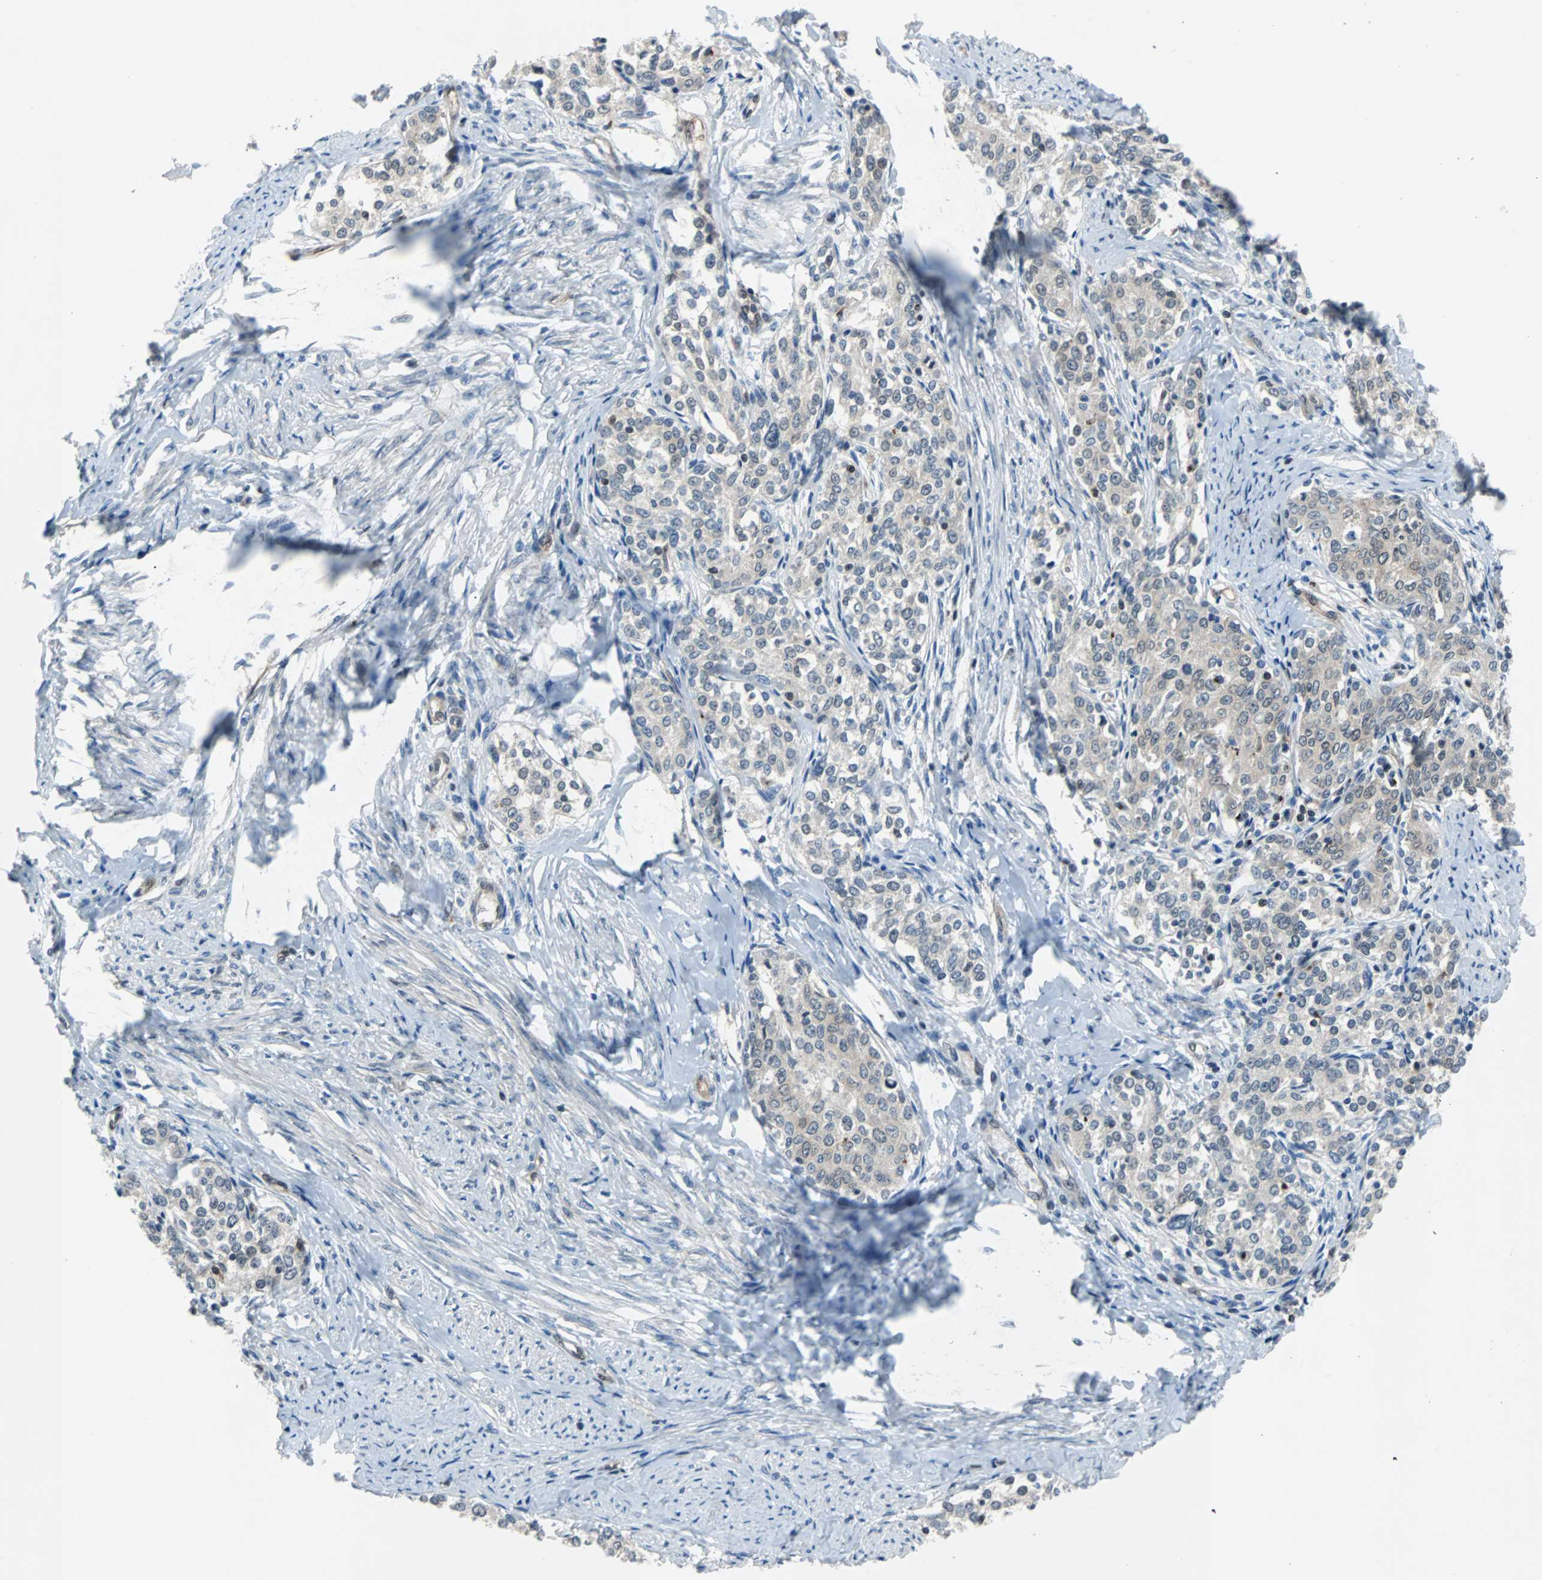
{"staining": {"intensity": "weak", "quantity": "<25%", "location": "cytoplasmic/membranous,nuclear"}, "tissue": "cervical cancer", "cell_type": "Tumor cells", "image_type": "cancer", "snomed": [{"axis": "morphology", "description": "Squamous cell carcinoma, NOS"}, {"axis": "morphology", "description": "Adenocarcinoma, NOS"}, {"axis": "topography", "description": "Cervix"}], "caption": "Adenocarcinoma (cervical) was stained to show a protein in brown. There is no significant staining in tumor cells.", "gene": "MAP2K6", "patient": {"sex": "female", "age": 52}}